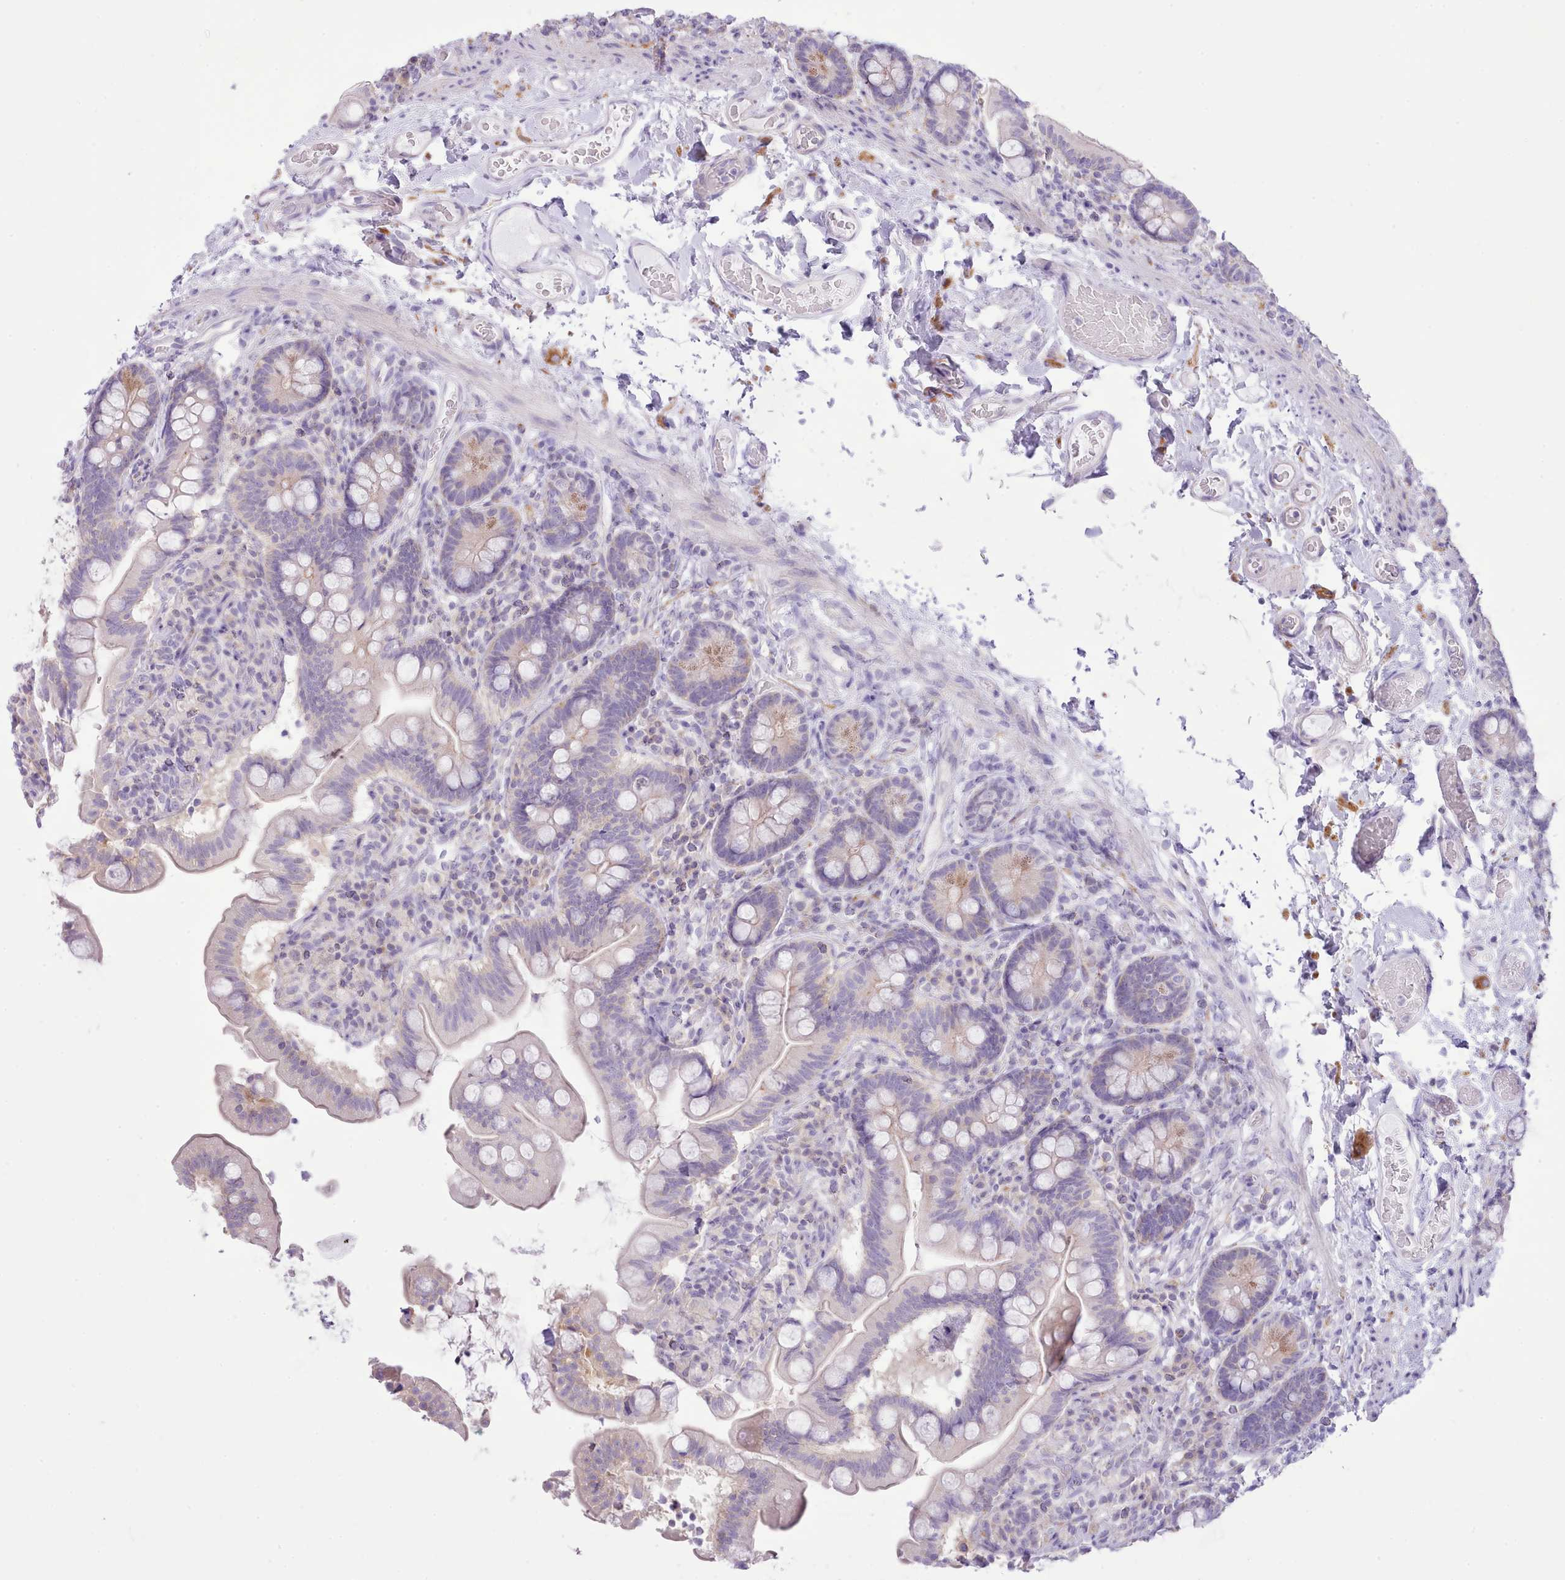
{"staining": {"intensity": "weak", "quantity": "<25%", "location": "cytoplasmic/membranous"}, "tissue": "small intestine", "cell_type": "Glandular cells", "image_type": "normal", "snomed": [{"axis": "morphology", "description": "Normal tissue, NOS"}, {"axis": "topography", "description": "Small intestine"}], "caption": "Protein analysis of benign small intestine shows no significant staining in glandular cells.", "gene": "MDFI", "patient": {"sex": "female", "age": 64}}